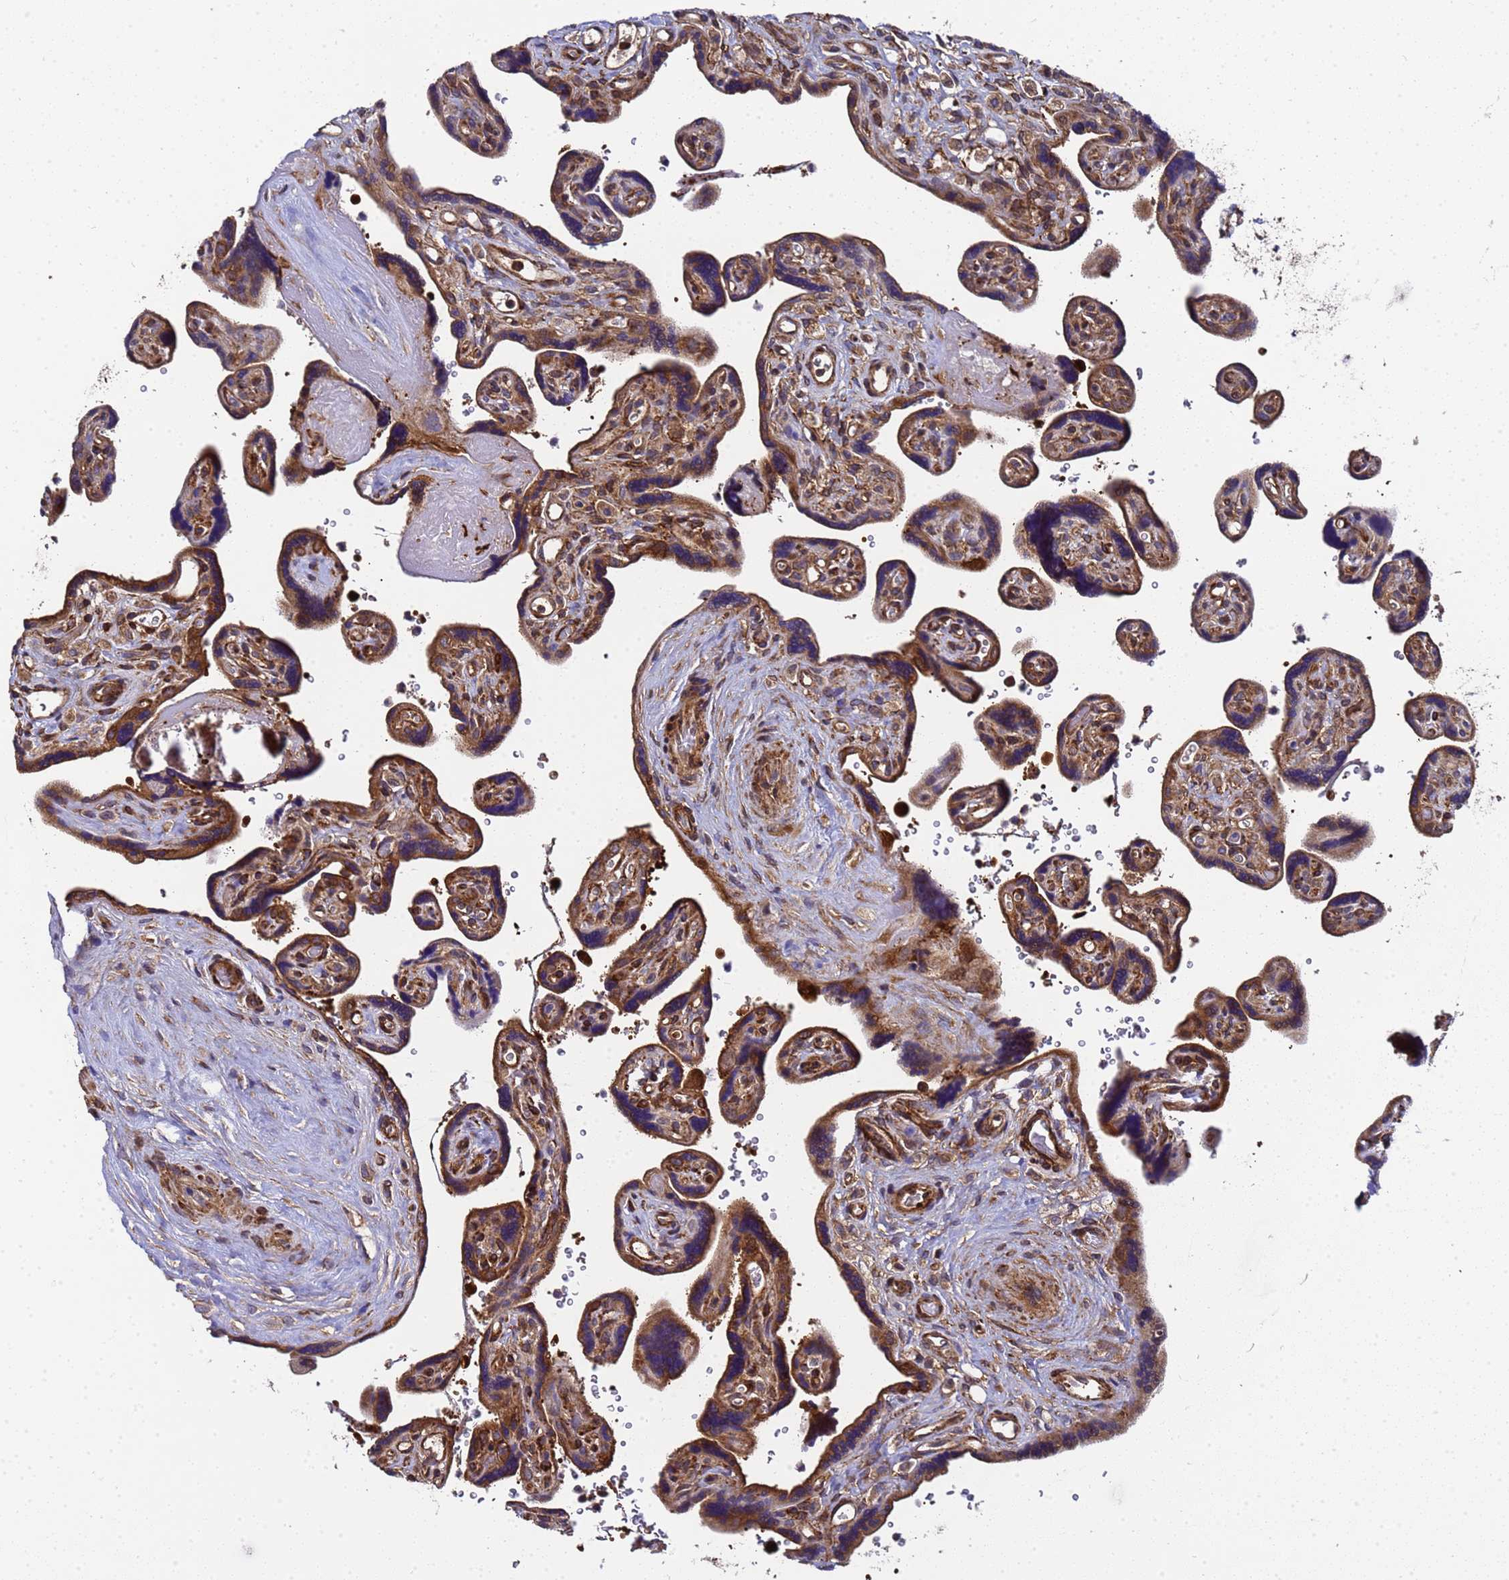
{"staining": {"intensity": "strong", "quantity": ">75%", "location": "cytoplasmic/membranous"}, "tissue": "placenta", "cell_type": "Trophoblastic cells", "image_type": "normal", "snomed": [{"axis": "morphology", "description": "Normal tissue, NOS"}, {"axis": "topography", "description": "Placenta"}], "caption": "Normal placenta reveals strong cytoplasmic/membranous positivity in about >75% of trophoblastic cells (Brightfield microscopy of DAB IHC at high magnification)..", "gene": "MOCS1", "patient": {"sex": "female", "age": 39}}